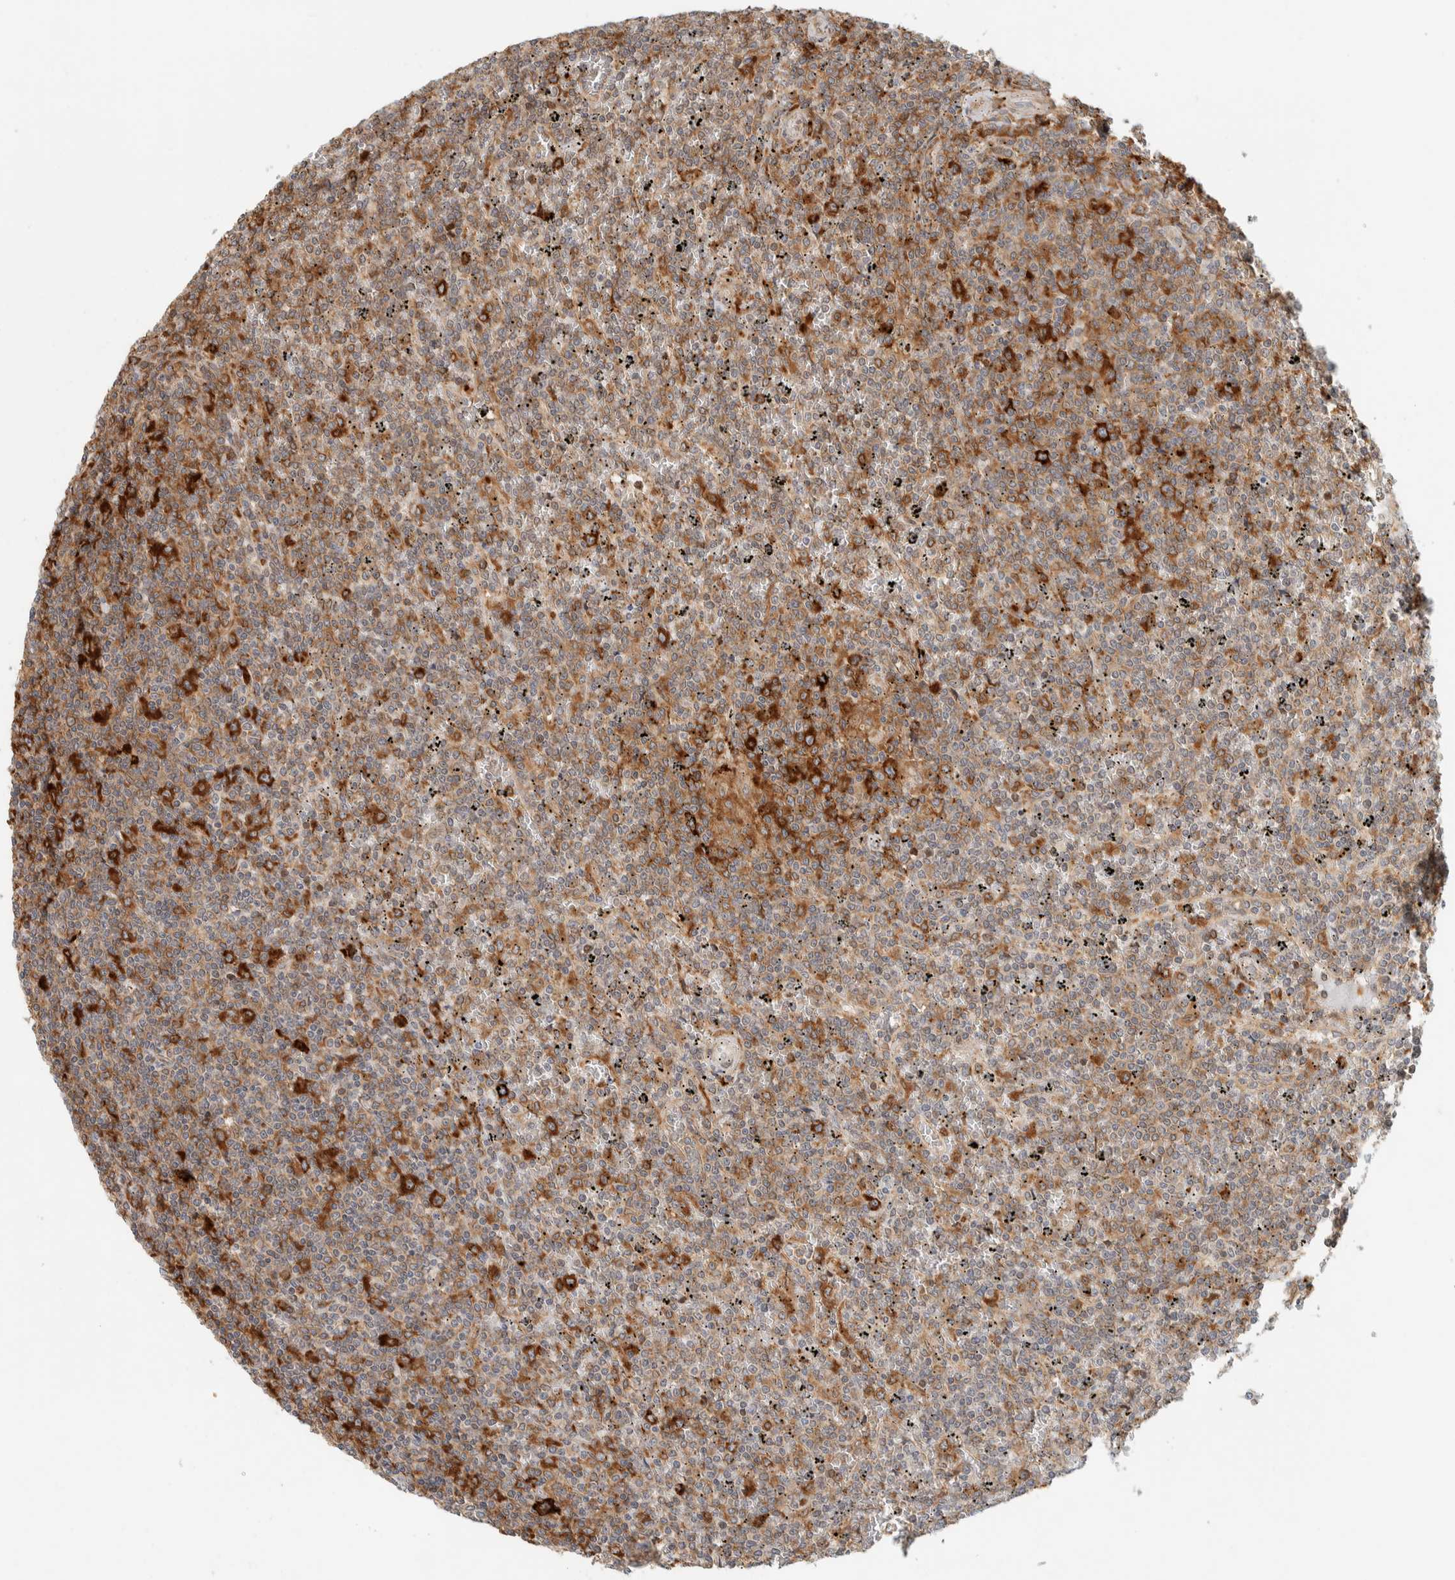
{"staining": {"intensity": "strong", "quantity": "25%-75%", "location": "cytoplasmic/membranous"}, "tissue": "lymphoma", "cell_type": "Tumor cells", "image_type": "cancer", "snomed": [{"axis": "morphology", "description": "Malignant lymphoma, non-Hodgkin's type, Low grade"}, {"axis": "topography", "description": "Spleen"}], "caption": "High-power microscopy captured an immunohistochemistry (IHC) photomicrograph of lymphoma, revealing strong cytoplasmic/membranous expression in approximately 25%-75% of tumor cells.", "gene": "LLGL2", "patient": {"sex": "female", "age": 19}}